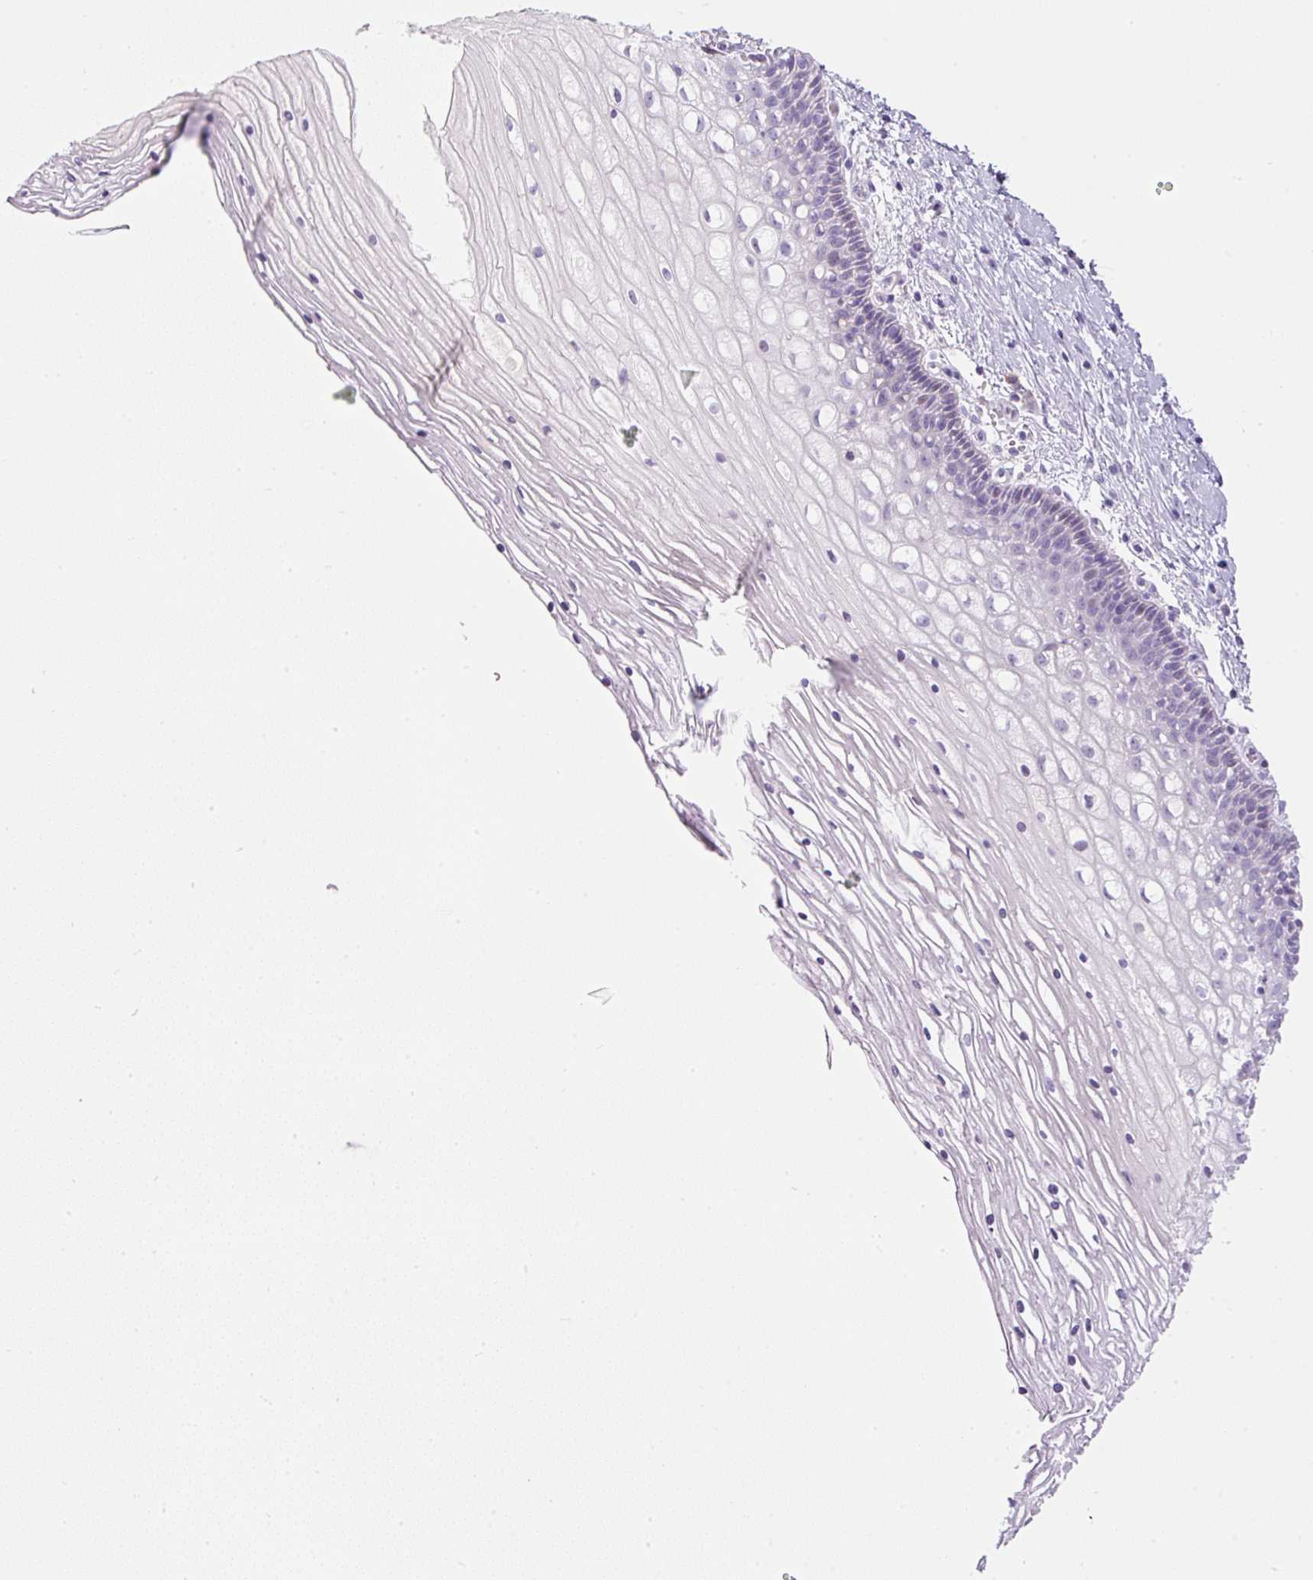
{"staining": {"intensity": "negative", "quantity": "none", "location": "none"}, "tissue": "cervix", "cell_type": "Glandular cells", "image_type": "normal", "snomed": [{"axis": "morphology", "description": "Normal tissue, NOS"}, {"axis": "topography", "description": "Cervix"}], "caption": "DAB immunohistochemical staining of unremarkable human cervix displays no significant positivity in glandular cells. (Brightfield microscopy of DAB (3,3'-diaminobenzidine) IHC at high magnification).", "gene": "FGFBP3", "patient": {"sex": "female", "age": 36}}